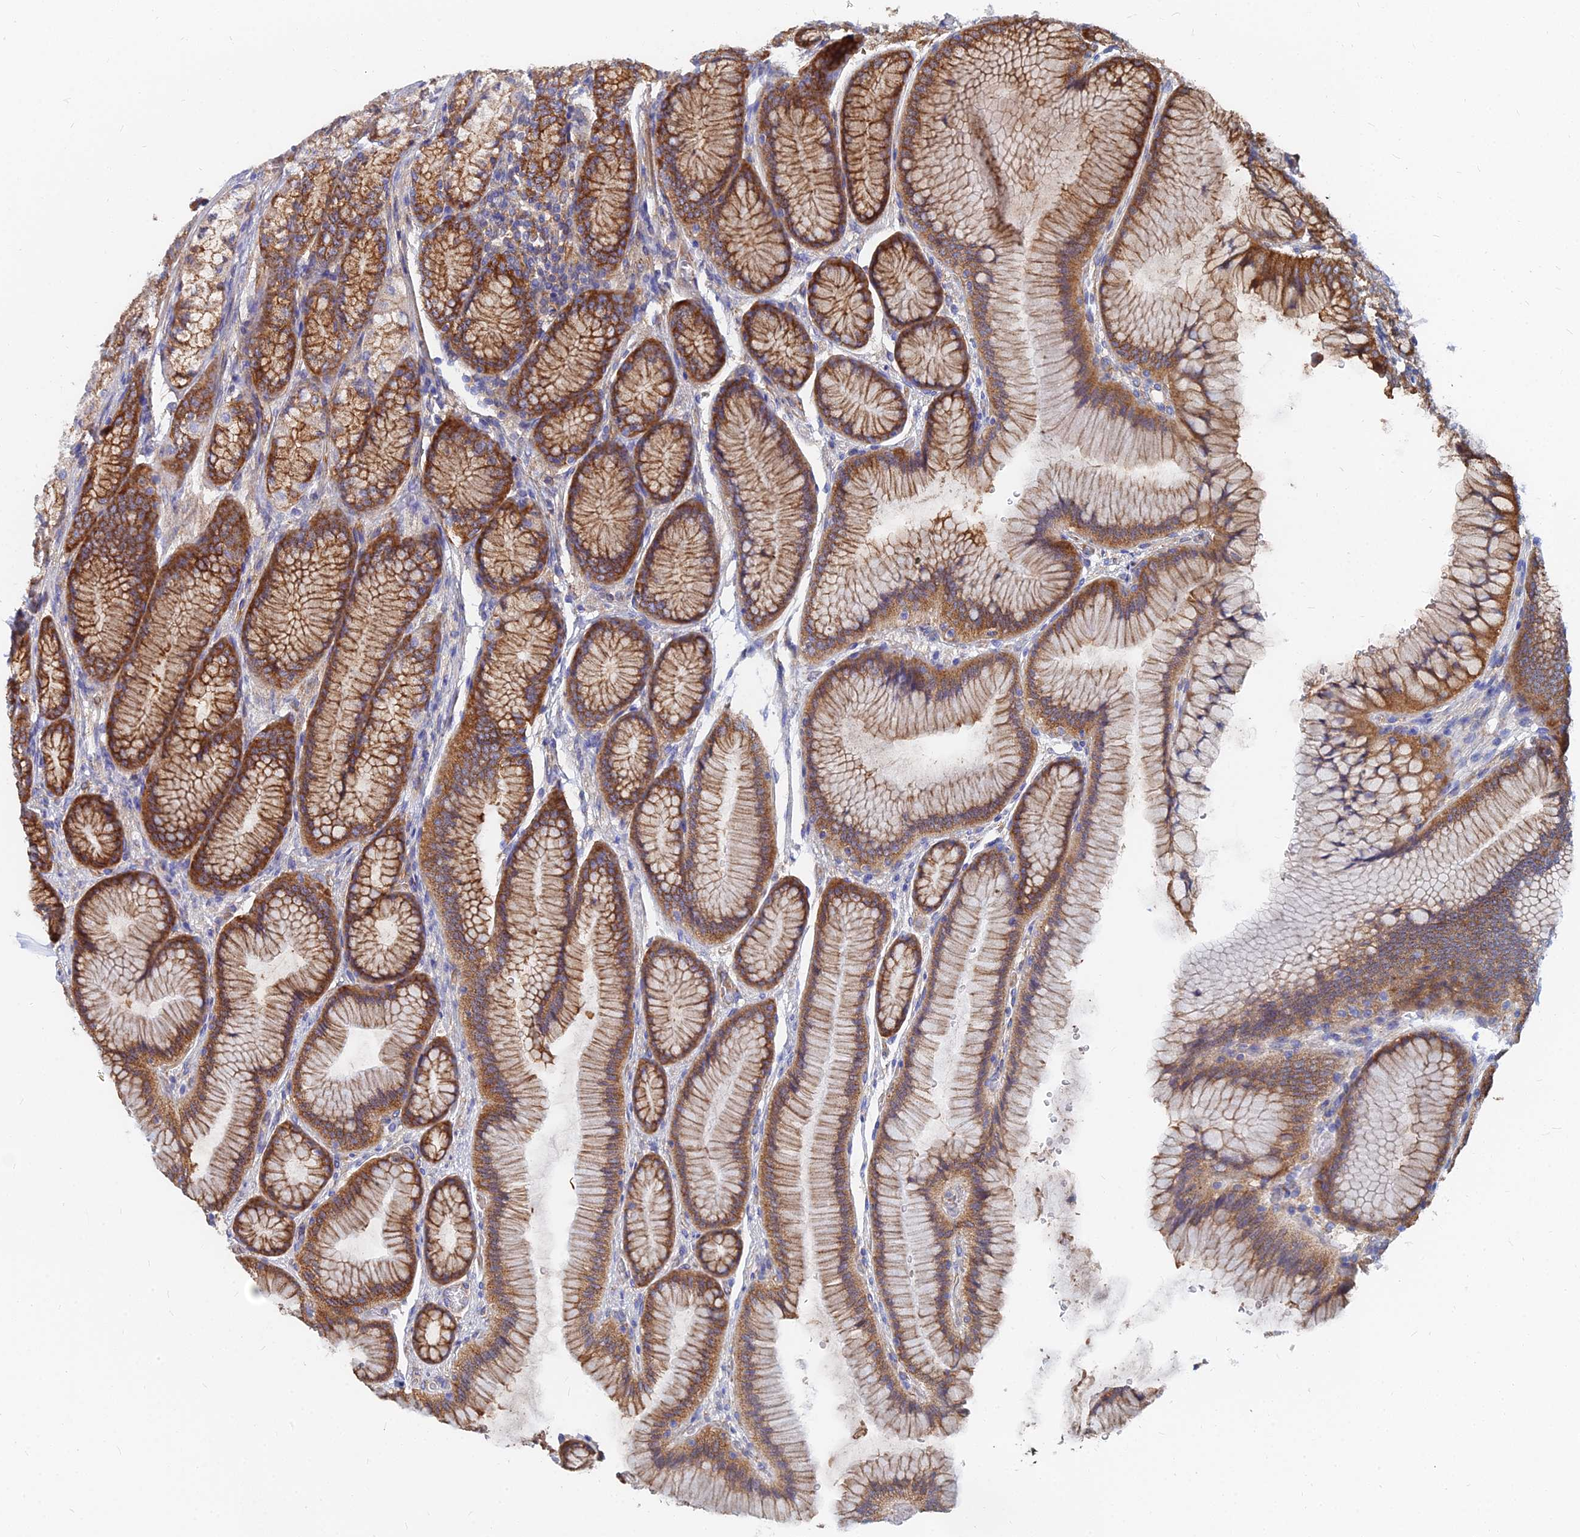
{"staining": {"intensity": "strong", "quantity": "25%-75%", "location": "cytoplasmic/membranous"}, "tissue": "stomach", "cell_type": "Glandular cells", "image_type": "normal", "snomed": [{"axis": "morphology", "description": "Normal tissue, NOS"}, {"axis": "morphology", "description": "Adenocarcinoma, NOS"}, {"axis": "morphology", "description": "Adenocarcinoma, High grade"}, {"axis": "topography", "description": "Stomach, upper"}, {"axis": "topography", "description": "Stomach"}], "caption": "The photomicrograph reveals a brown stain indicating the presence of a protein in the cytoplasmic/membranous of glandular cells in stomach.", "gene": "FFAR3", "patient": {"sex": "female", "age": 65}}